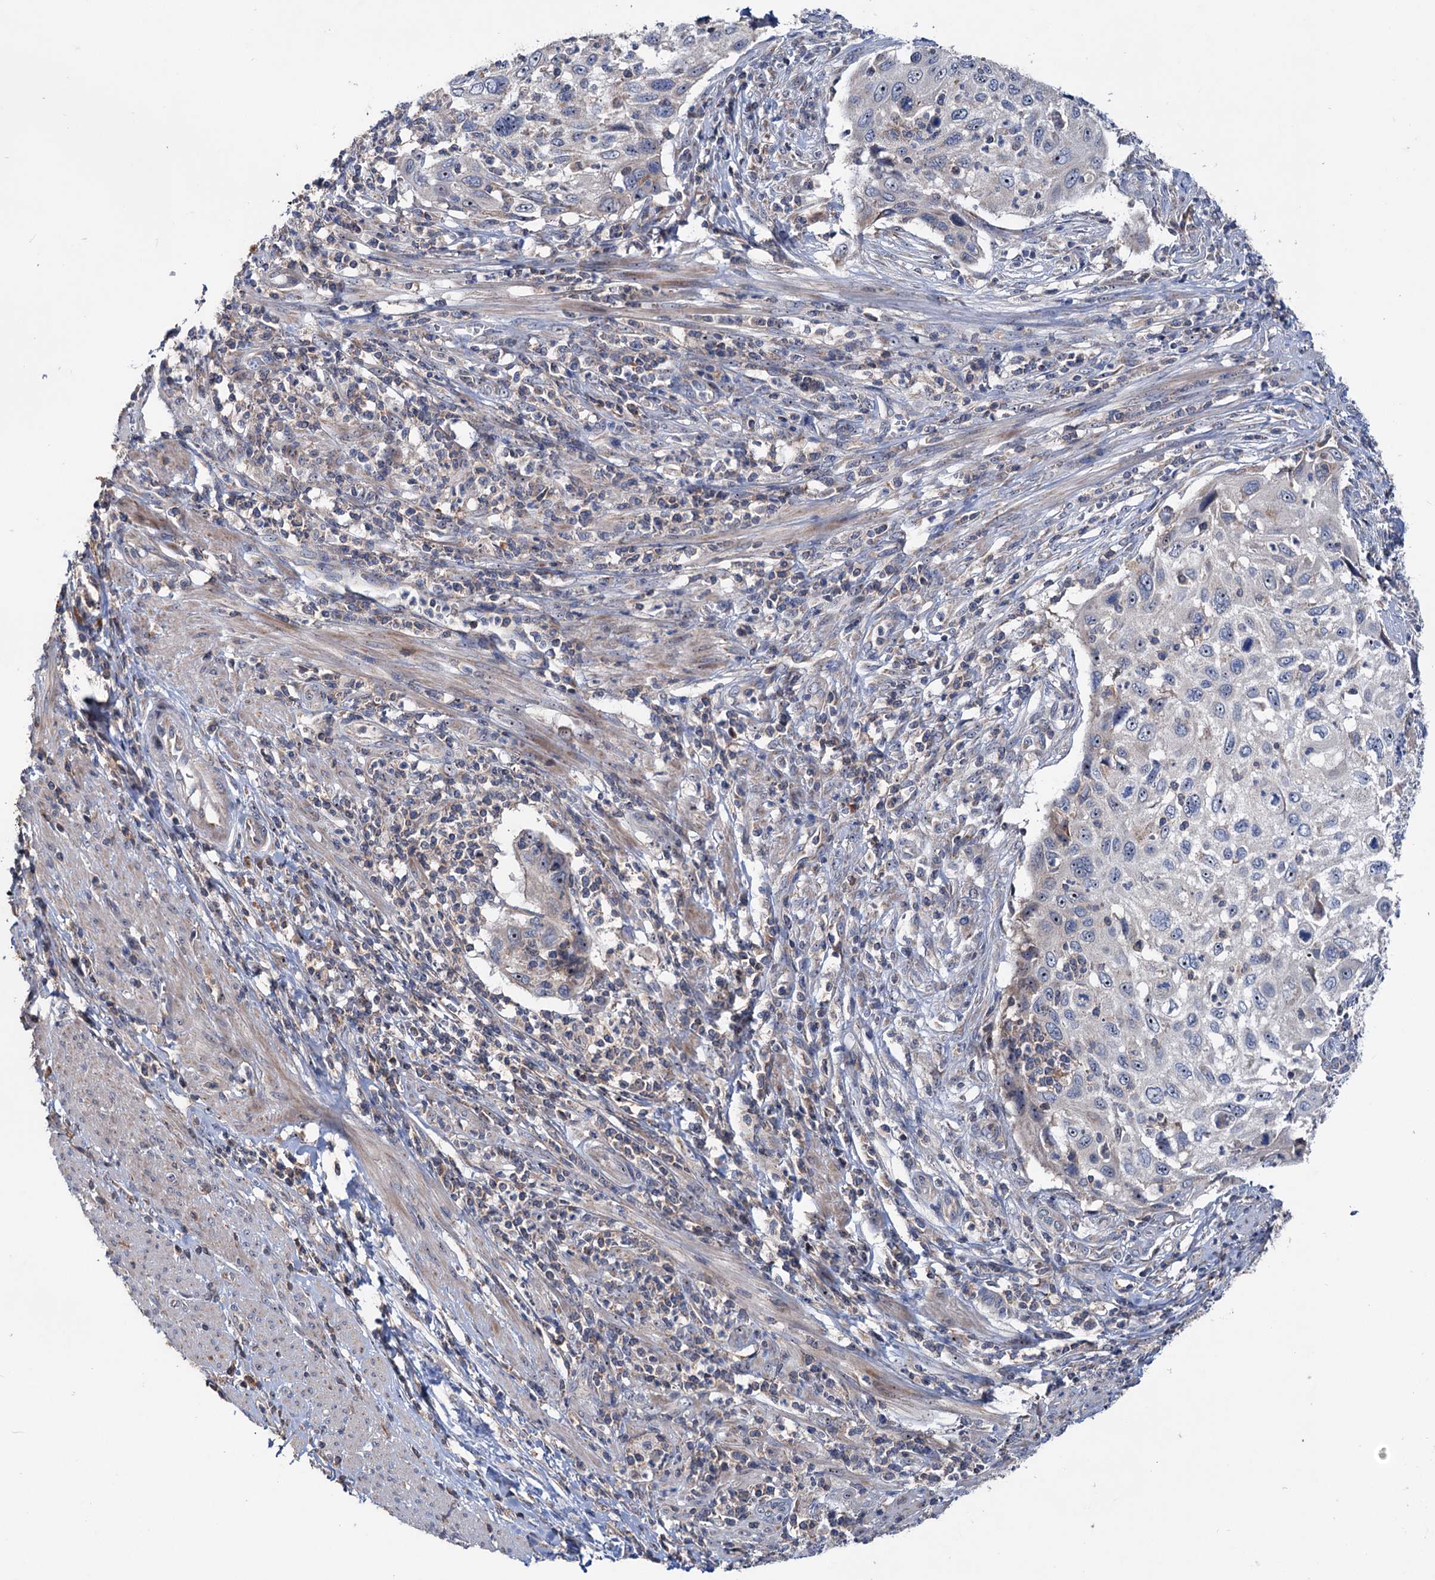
{"staining": {"intensity": "moderate", "quantity": "<25%", "location": "nuclear"}, "tissue": "cervical cancer", "cell_type": "Tumor cells", "image_type": "cancer", "snomed": [{"axis": "morphology", "description": "Squamous cell carcinoma, NOS"}, {"axis": "topography", "description": "Cervix"}], "caption": "Protein positivity by immunohistochemistry (IHC) shows moderate nuclear staining in about <25% of tumor cells in cervical squamous cell carcinoma.", "gene": "HTR3B", "patient": {"sex": "female", "age": 70}}